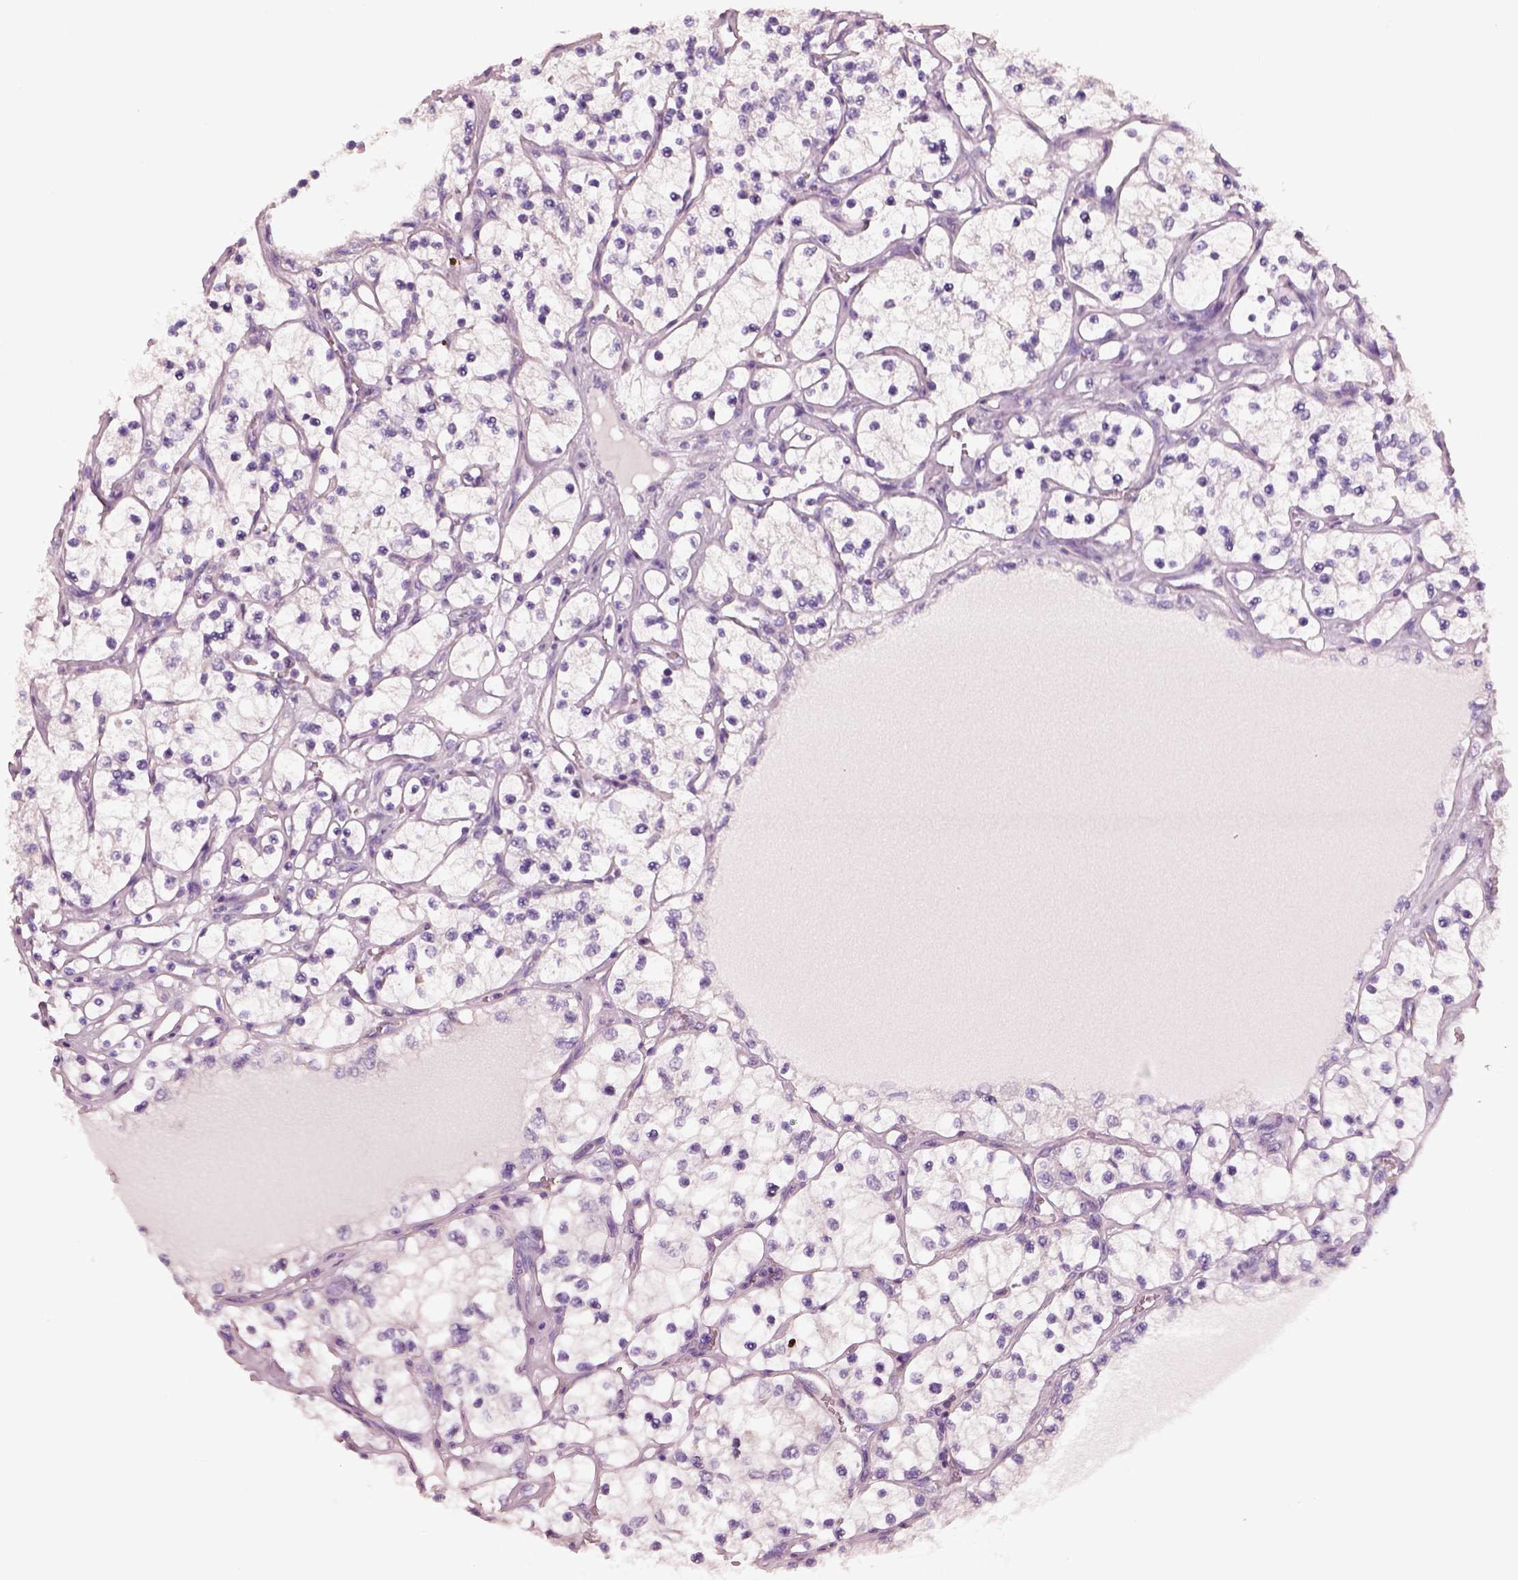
{"staining": {"intensity": "negative", "quantity": "none", "location": "none"}, "tissue": "renal cancer", "cell_type": "Tumor cells", "image_type": "cancer", "snomed": [{"axis": "morphology", "description": "Adenocarcinoma, NOS"}, {"axis": "topography", "description": "Kidney"}], "caption": "IHC of renal cancer (adenocarcinoma) displays no staining in tumor cells.", "gene": "PNOC", "patient": {"sex": "female", "age": 69}}